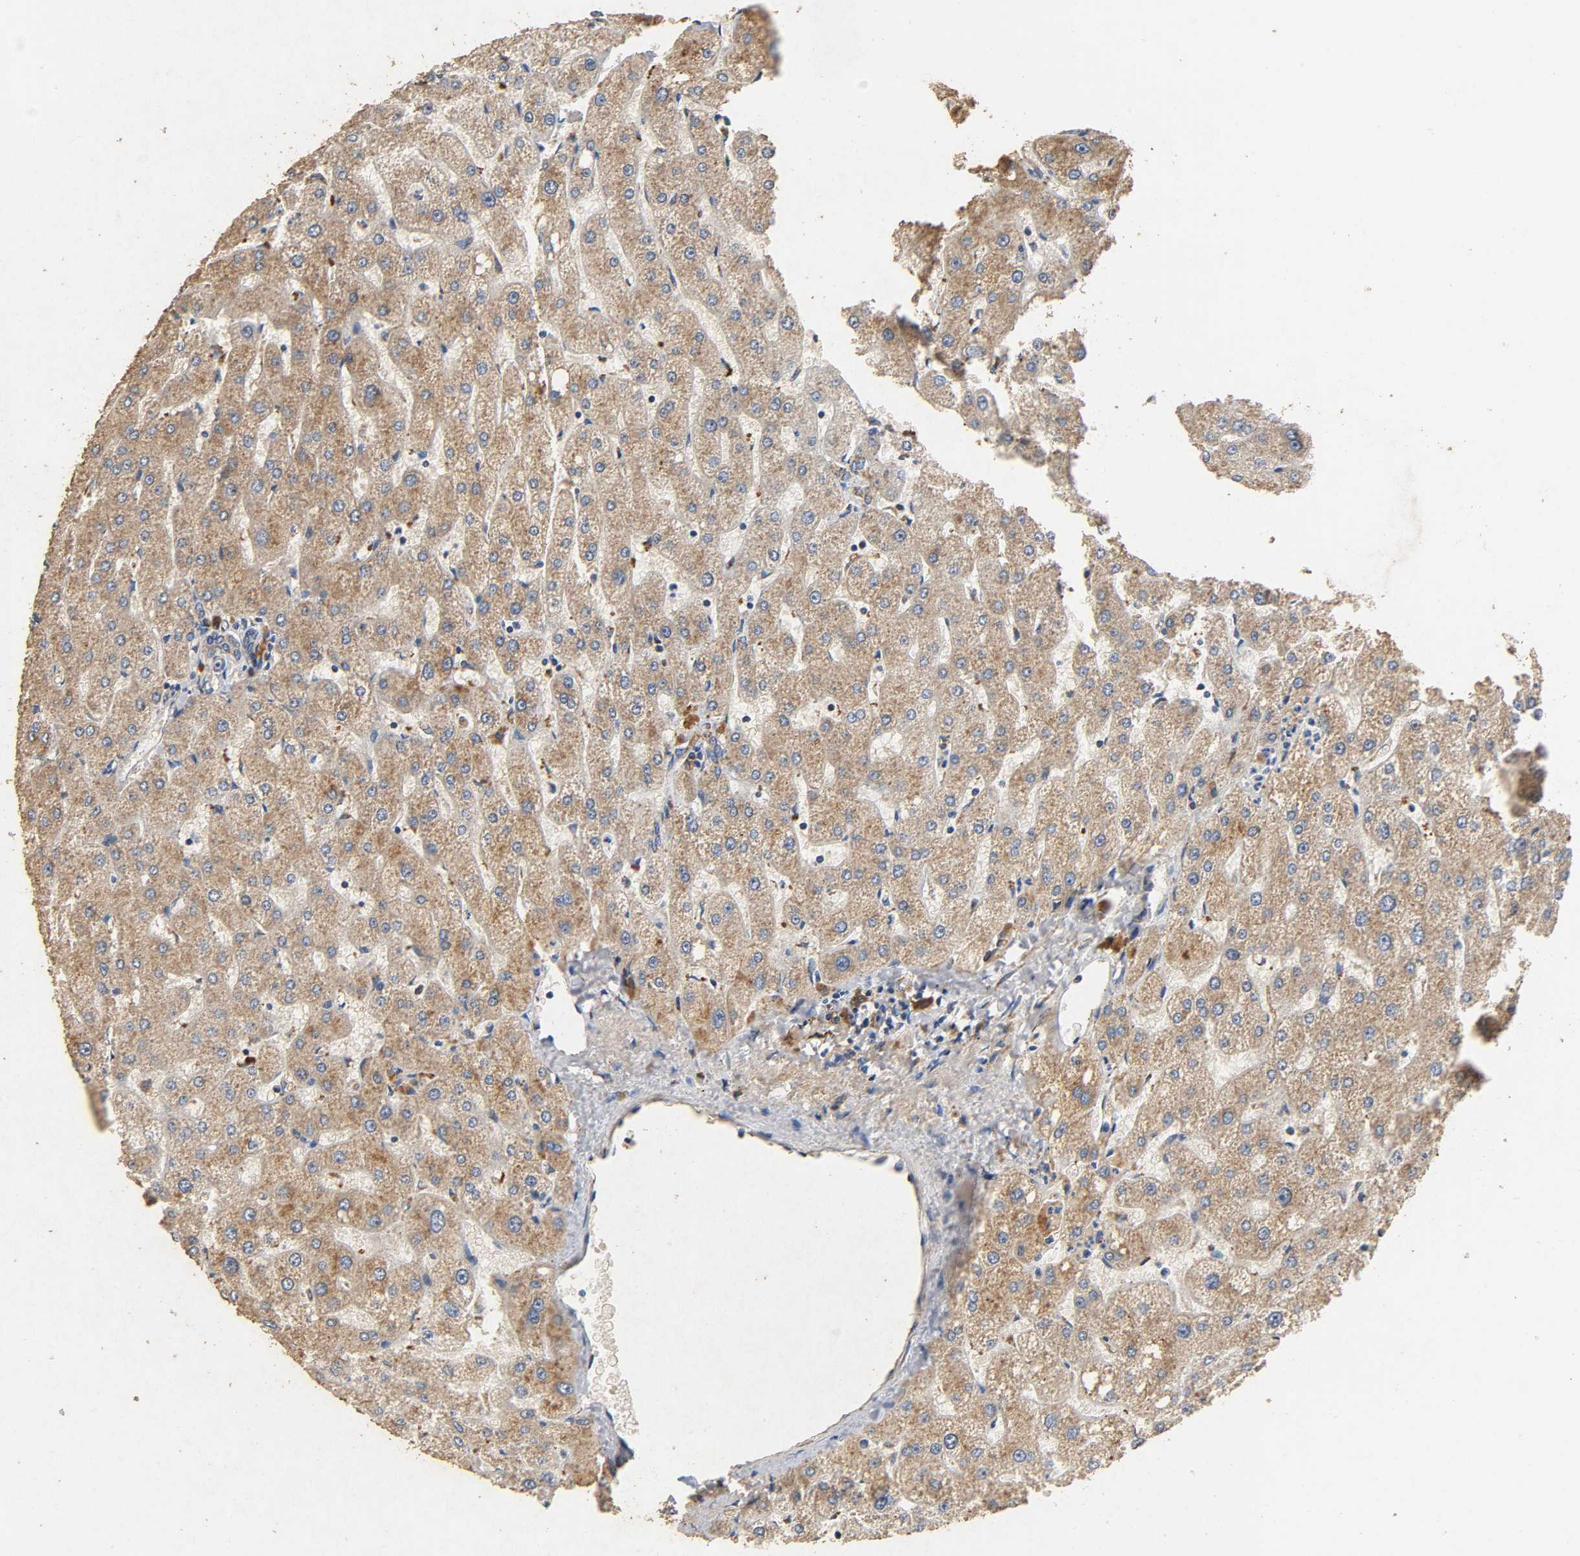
{"staining": {"intensity": "weak", "quantity": ">75%", "location": "cytoplasmic/membranous"}, "tissue": "liver", "cell_type": "Cholangiocytes", "image_type": "normal", "snomed": [{"axis": "morphology", "description": "Normal tissue, NOS"}, {"axis": "topography", "description": "Liver"}], "caption": "The image demonstrates immunohistochemical staining of unremarkable liver. There is weak cytoplasmic/membranous expression is present in approximately >75% of cholangiocytes. (IHC, brightfield microscopy, high magnification).", "gene": "NDUFS3", "patient": {"sex": "male", "age": 67}}